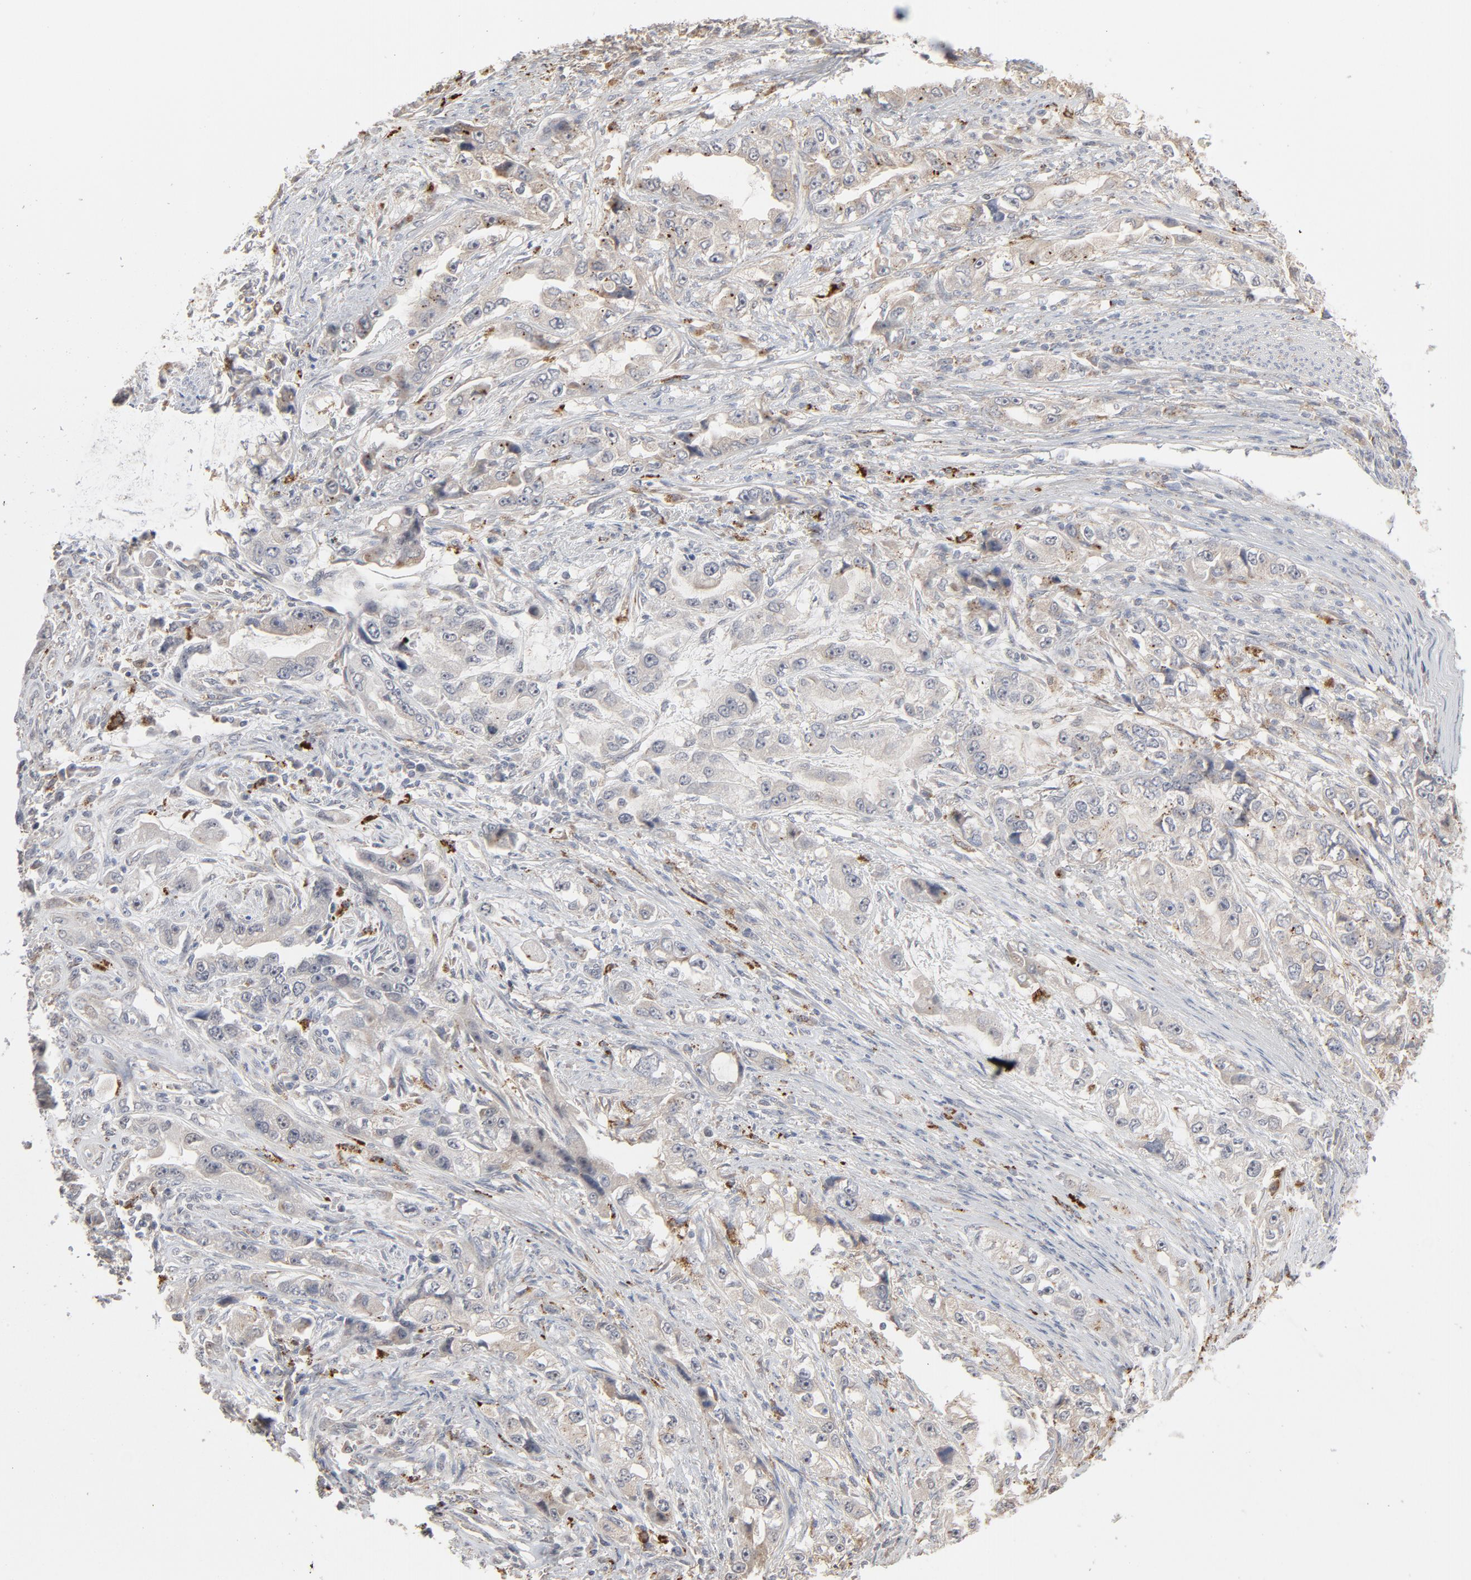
{"staining": {"intensity": "negative", "quantity": "none", "location": "none"}, "tissue": "stomach cancer", "cell_type": "Tumor cells", "image_type": "cancer", "snomed": [{"axis": "morphology", "description": "Adenocarcinoma, NOS"}, {"axis": "topography", "description": "Stomach, lower"}], "caption": "An immunohistochemistry photomicrograph of stomach cancer (adenocarcinoma) is shown. There is no staining in tumor cells of stomach cancer (adenocarcinoma).", "gene": "POMT2", "patient": {"sex": "female", "age": 93}}